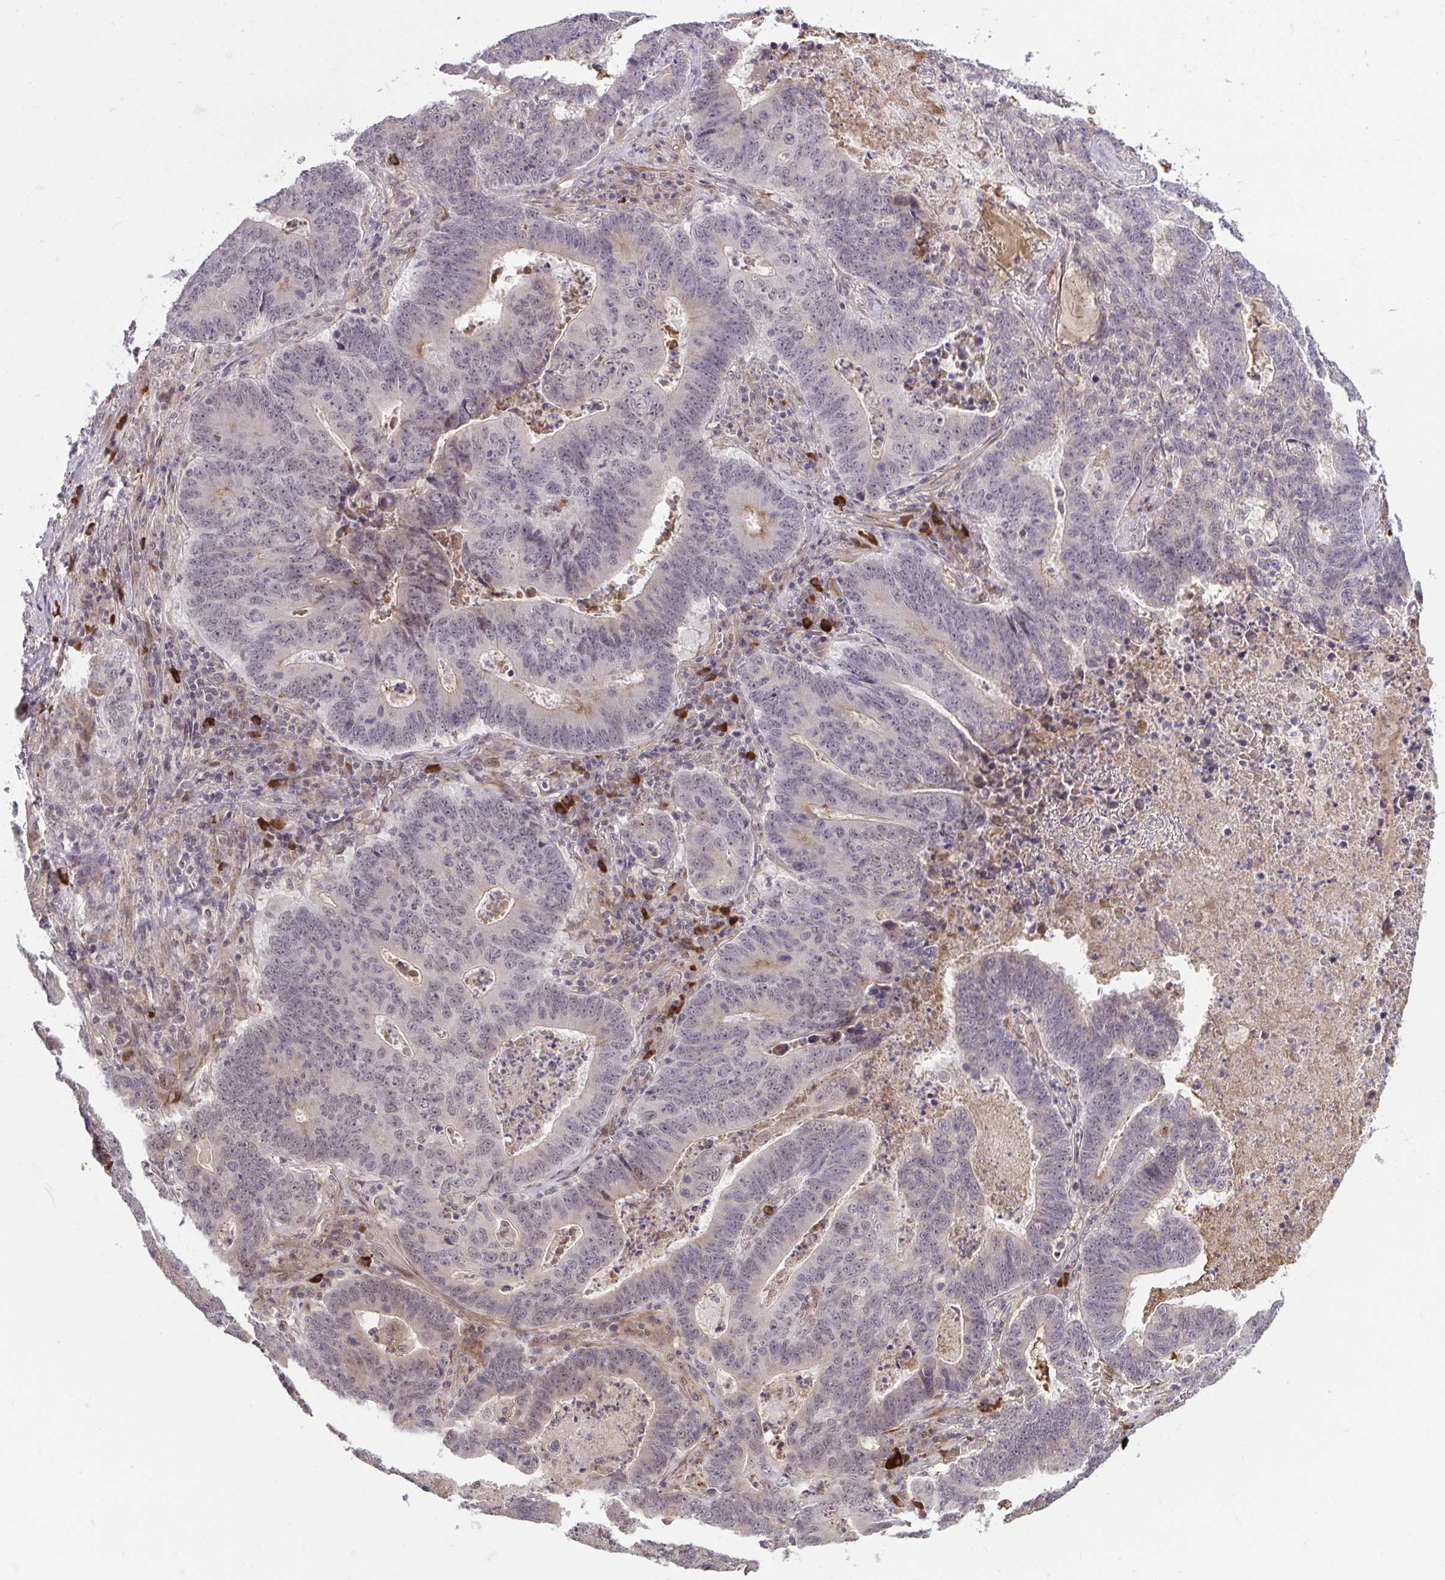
{"staining": {"intensity": "moderate", "quantity": "<25%", "location": "cytoplasmic/membranous,nuclear"}, "tissue": "lung cancer", "cell_type": "Tumor cells", "image_type": "cancer", "snomed": [{"axis": "morphology", "description": "Aneuploidy"}, {"axis": "morphology", "description": "Adenocarcinoma, NOS"}, {"axis": "morphology", "description": "Adenocarcinoma primary or metastatic"}, {"axis": "topography", "description": "Lung"}], "caption": "A high-resolution photomicrograph shows immunohistochemistry staining of lung cancer, which displays moderate cytoplasmic/membranous and nuclear positivity in approximately <25% of tumor cells.", "gene": "ZSCAN9", "patient": {"sex": "female", "age": 75}}